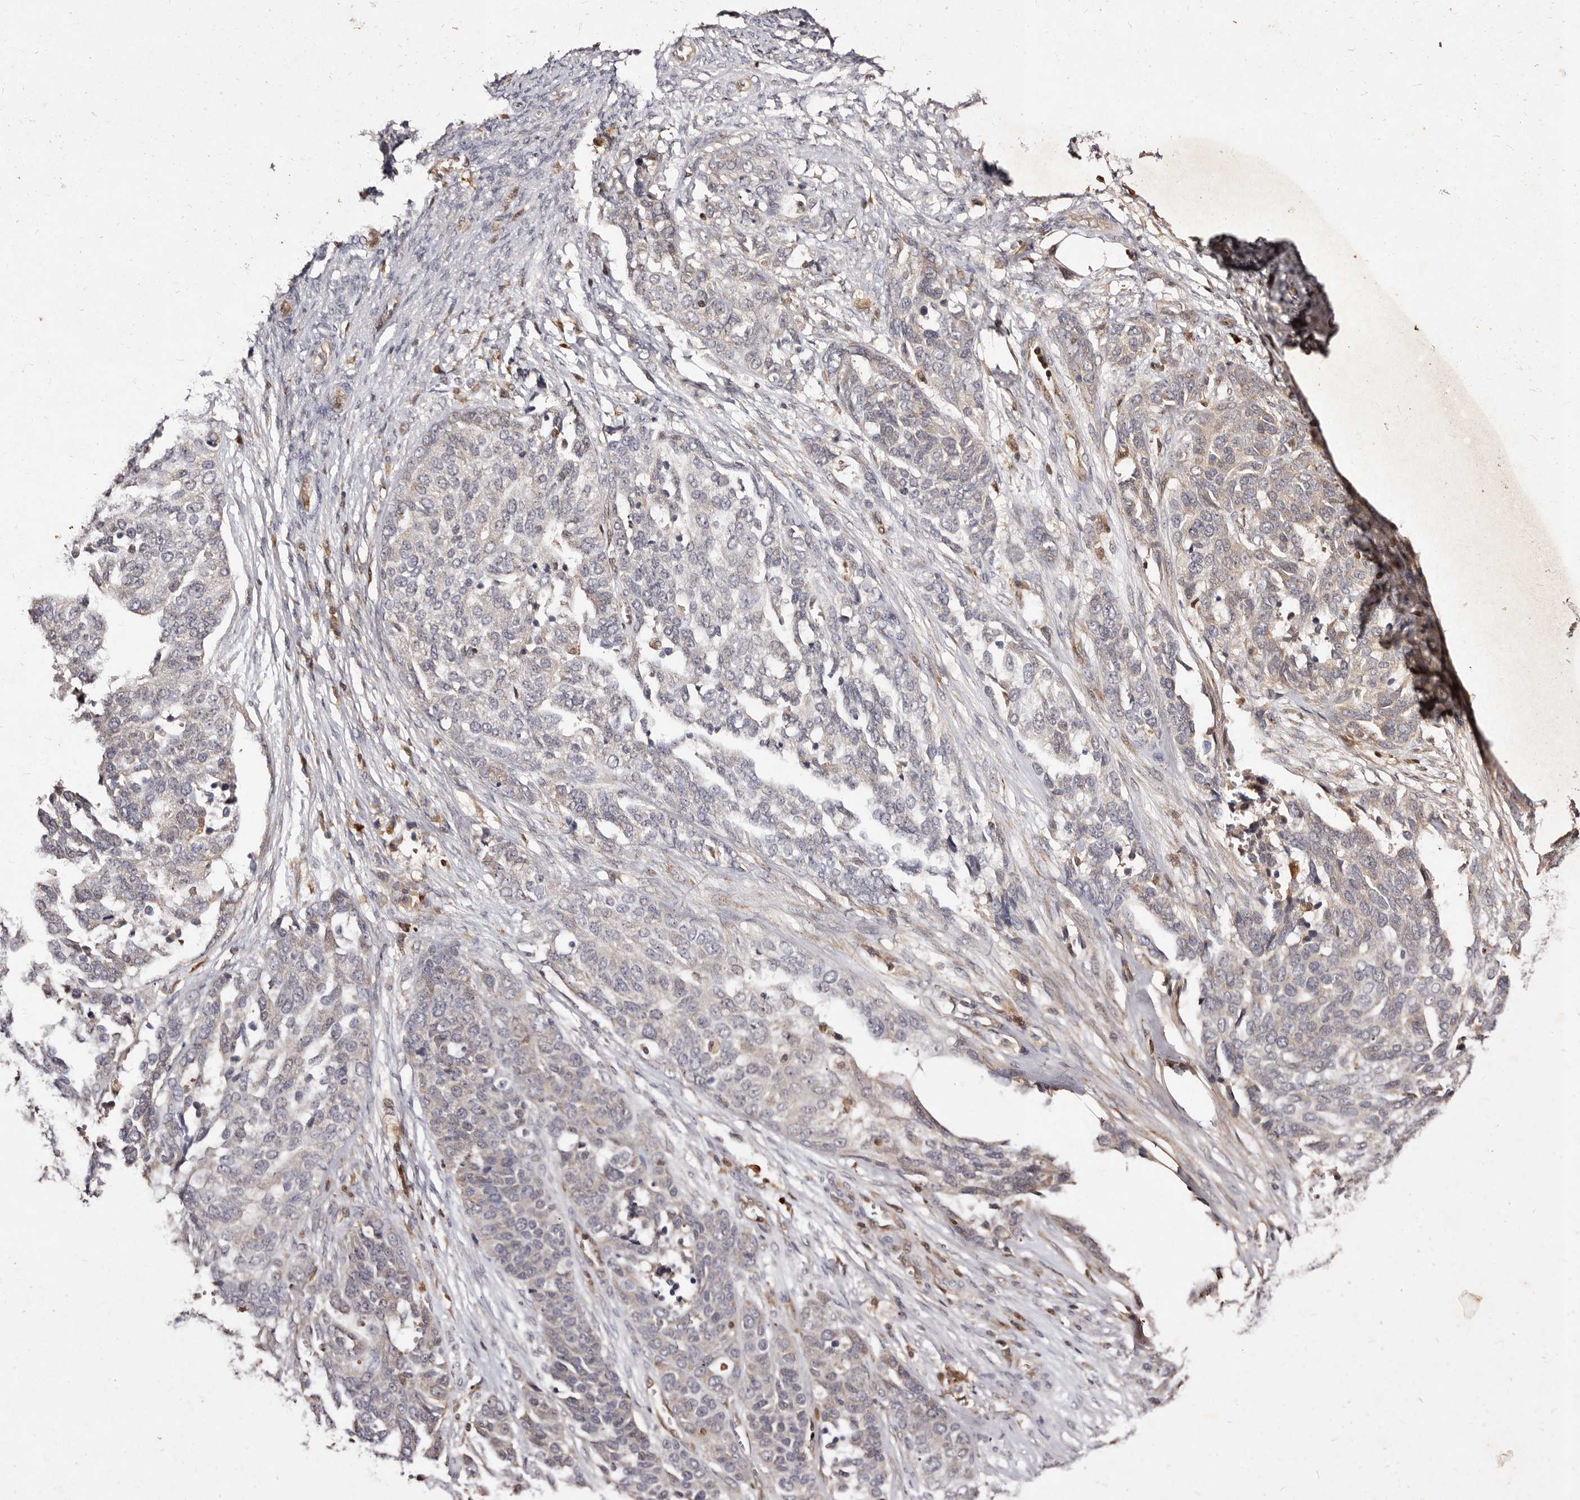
{"staining": {"intensity": "weak", "quantity": "<25%", "location": "cytoplasmic/membranous"}, "tissue": "ovarian cancer", "cell_type": "Tumor cells", "image_type": "cancer", "snomed": [{"axis": "morphology", "description": "Cystadenocarcinoma, serous, NOS"}, {"axis": "topography", "description": "Ovary"}], "caption": "This histopathology image is of ovarian serous cystadenocarcinoma stained with IHC to label a protein in brown with the nuclei are counter-stained blue. There is no staining in tumor cells.", "gene": "GIMAP4", "patient": {"sex": "female", "age": 44}}